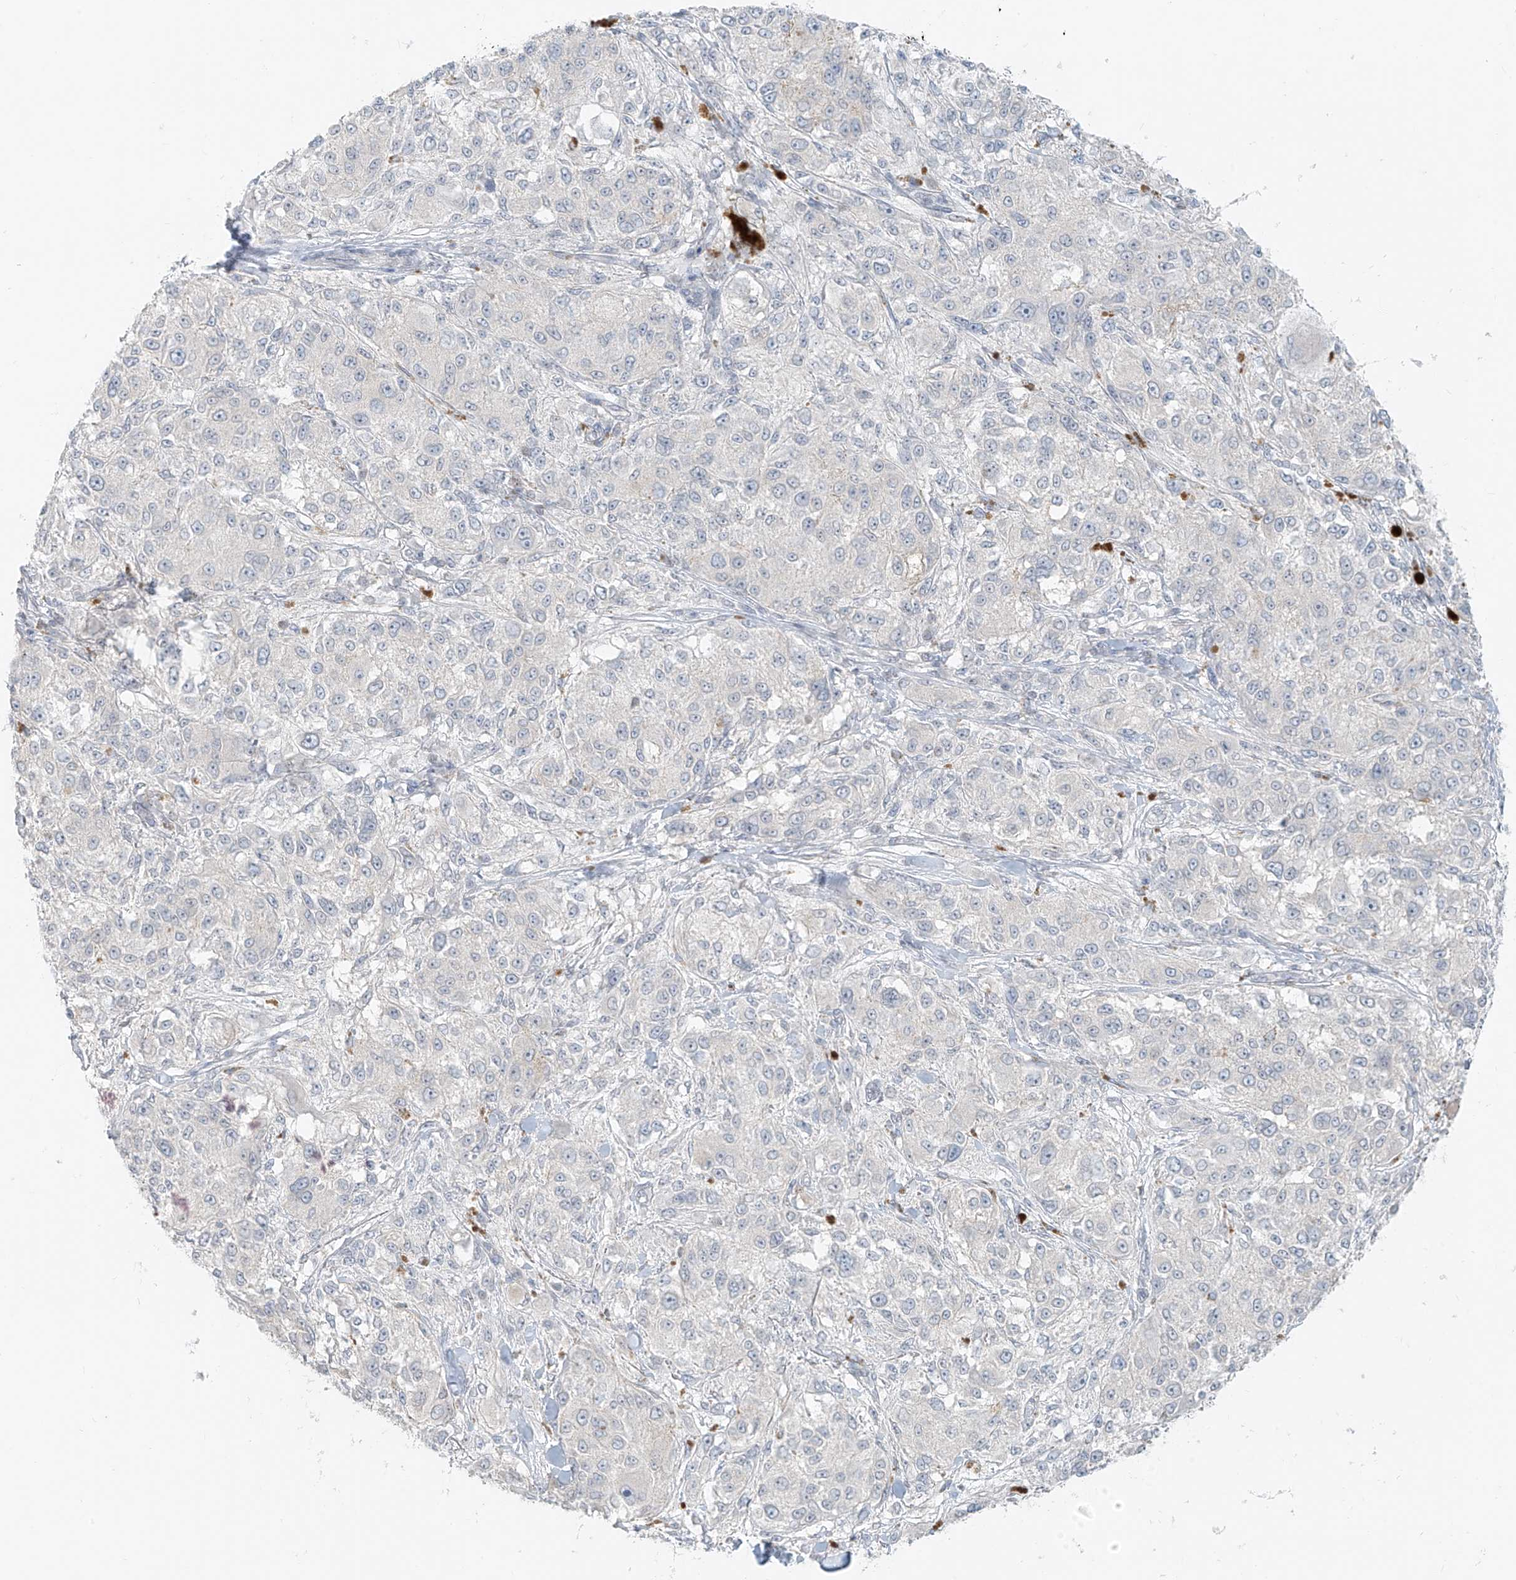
{"staining": {"intensity": "negative", "quantity": "none", "location": "none"}, "tissue": "melanoma", "cell_type": "Tumor cells", "image_type": "cancer", "snomed": [{"axis": "morphology", "description": "Necrosis, NOS"}, {"axis": "morphology", "description": "Malignant melanoma, NOS"}, {"axis": "topography", "description": "Skin"}], "caption": "Human malignant melanoma stained for a protein using immunohistochemistry displays no positivity in tumor cells.", "gene": "OSBPL7", "patient": {"sex": "female", "age": 87}}